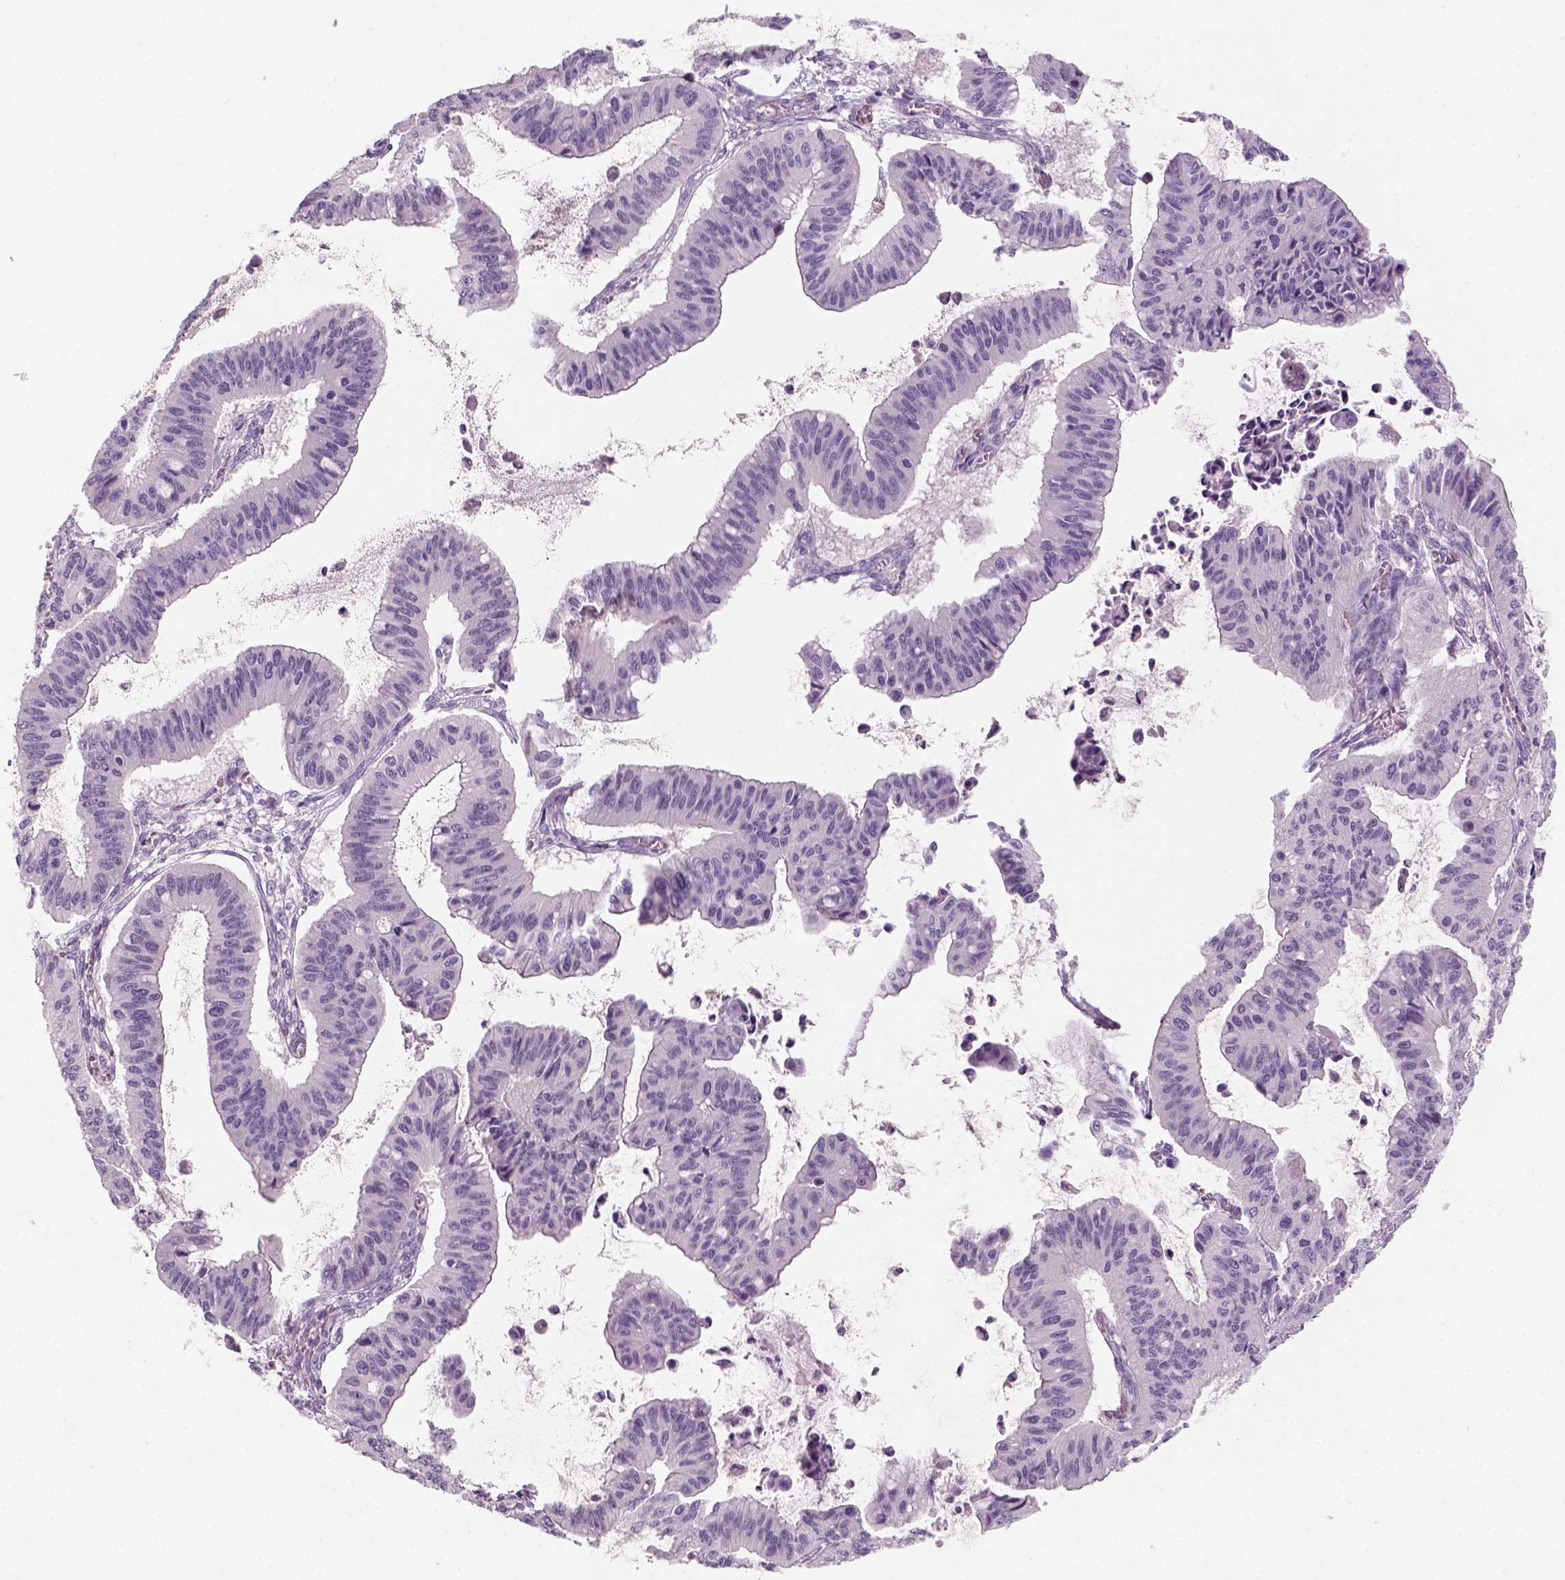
{"staining": {"intensity": "negative", "quantity": "none", "location": "none"}, "tissue": "ovarian cancer", "cell_type": "Tumor cells", "image_type": "cancer", "snomed": [{"axis": "morphology", "description": "Cystadenocarcinoma, mucinous, NOS"}, {"axis": "topography", "description": "Ovary"}], "caption": "A histopathology image of ovarian cancer stained for a protein reveals no brown staining in tumor cells.", "gene": "KRT25", "patient": {"sex": "female", "age": 72}}